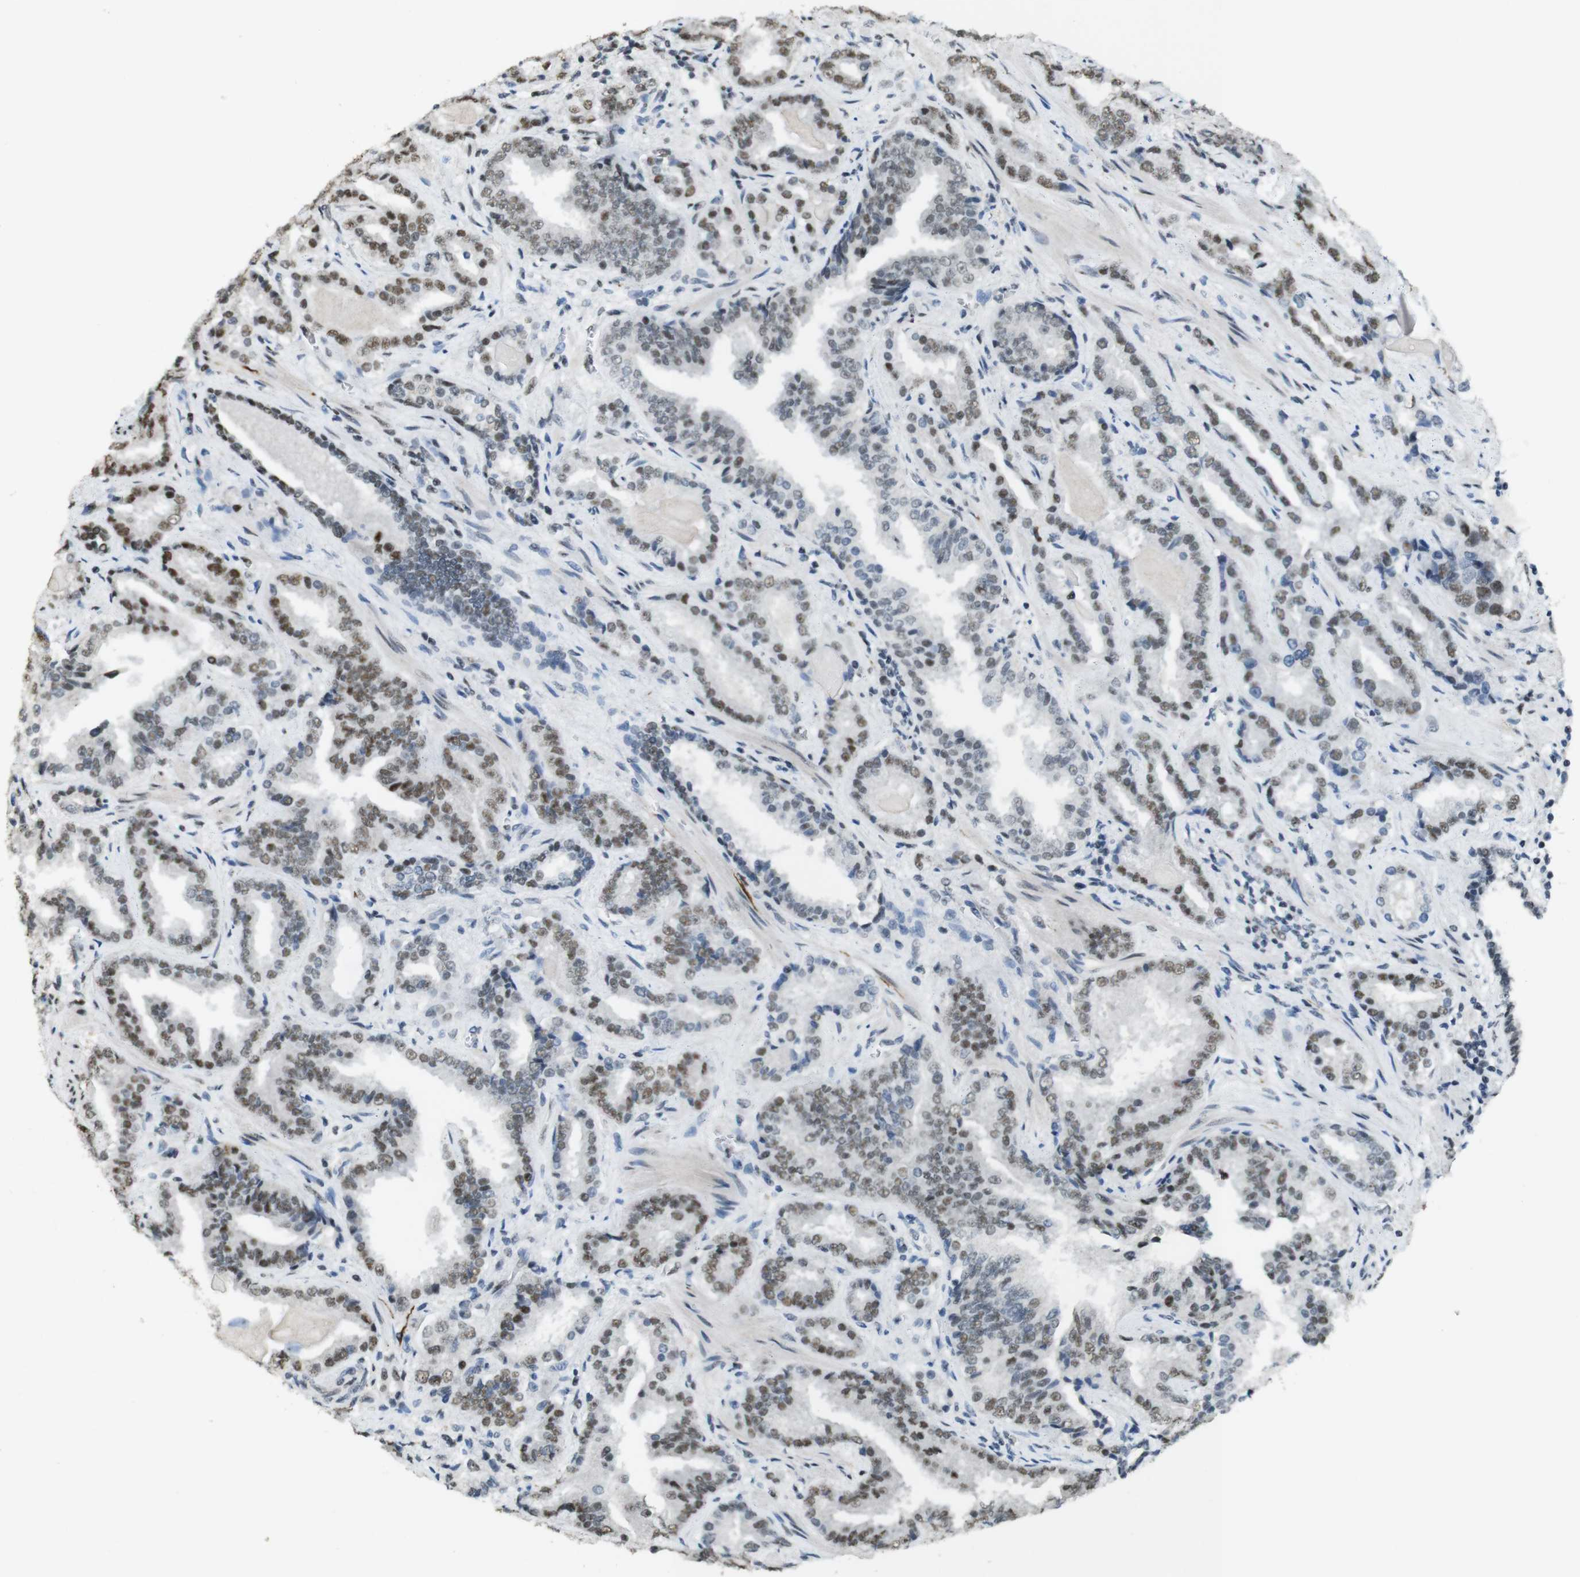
{"staining": {"intensity": "moderate", "quantity": "<25%", "location": "nuclear"}, "tissue": "prostate cancer", "cell_type": "Tumor cells", "image_type": "cancer", "snomed": [{"axis": "morphology", "description": "Adenocarcinoma, Low grade"}, {"axis": "topography", "description": "Prostate"}], "caption": "IHC of human prostate cancer (low-grade adenocarcinoma) shows low levels of moderate nuclear positivity in about <25% of tumor cells.", "gene": "CSNK2B", "patient": {"sex": "male", "age": 60}}